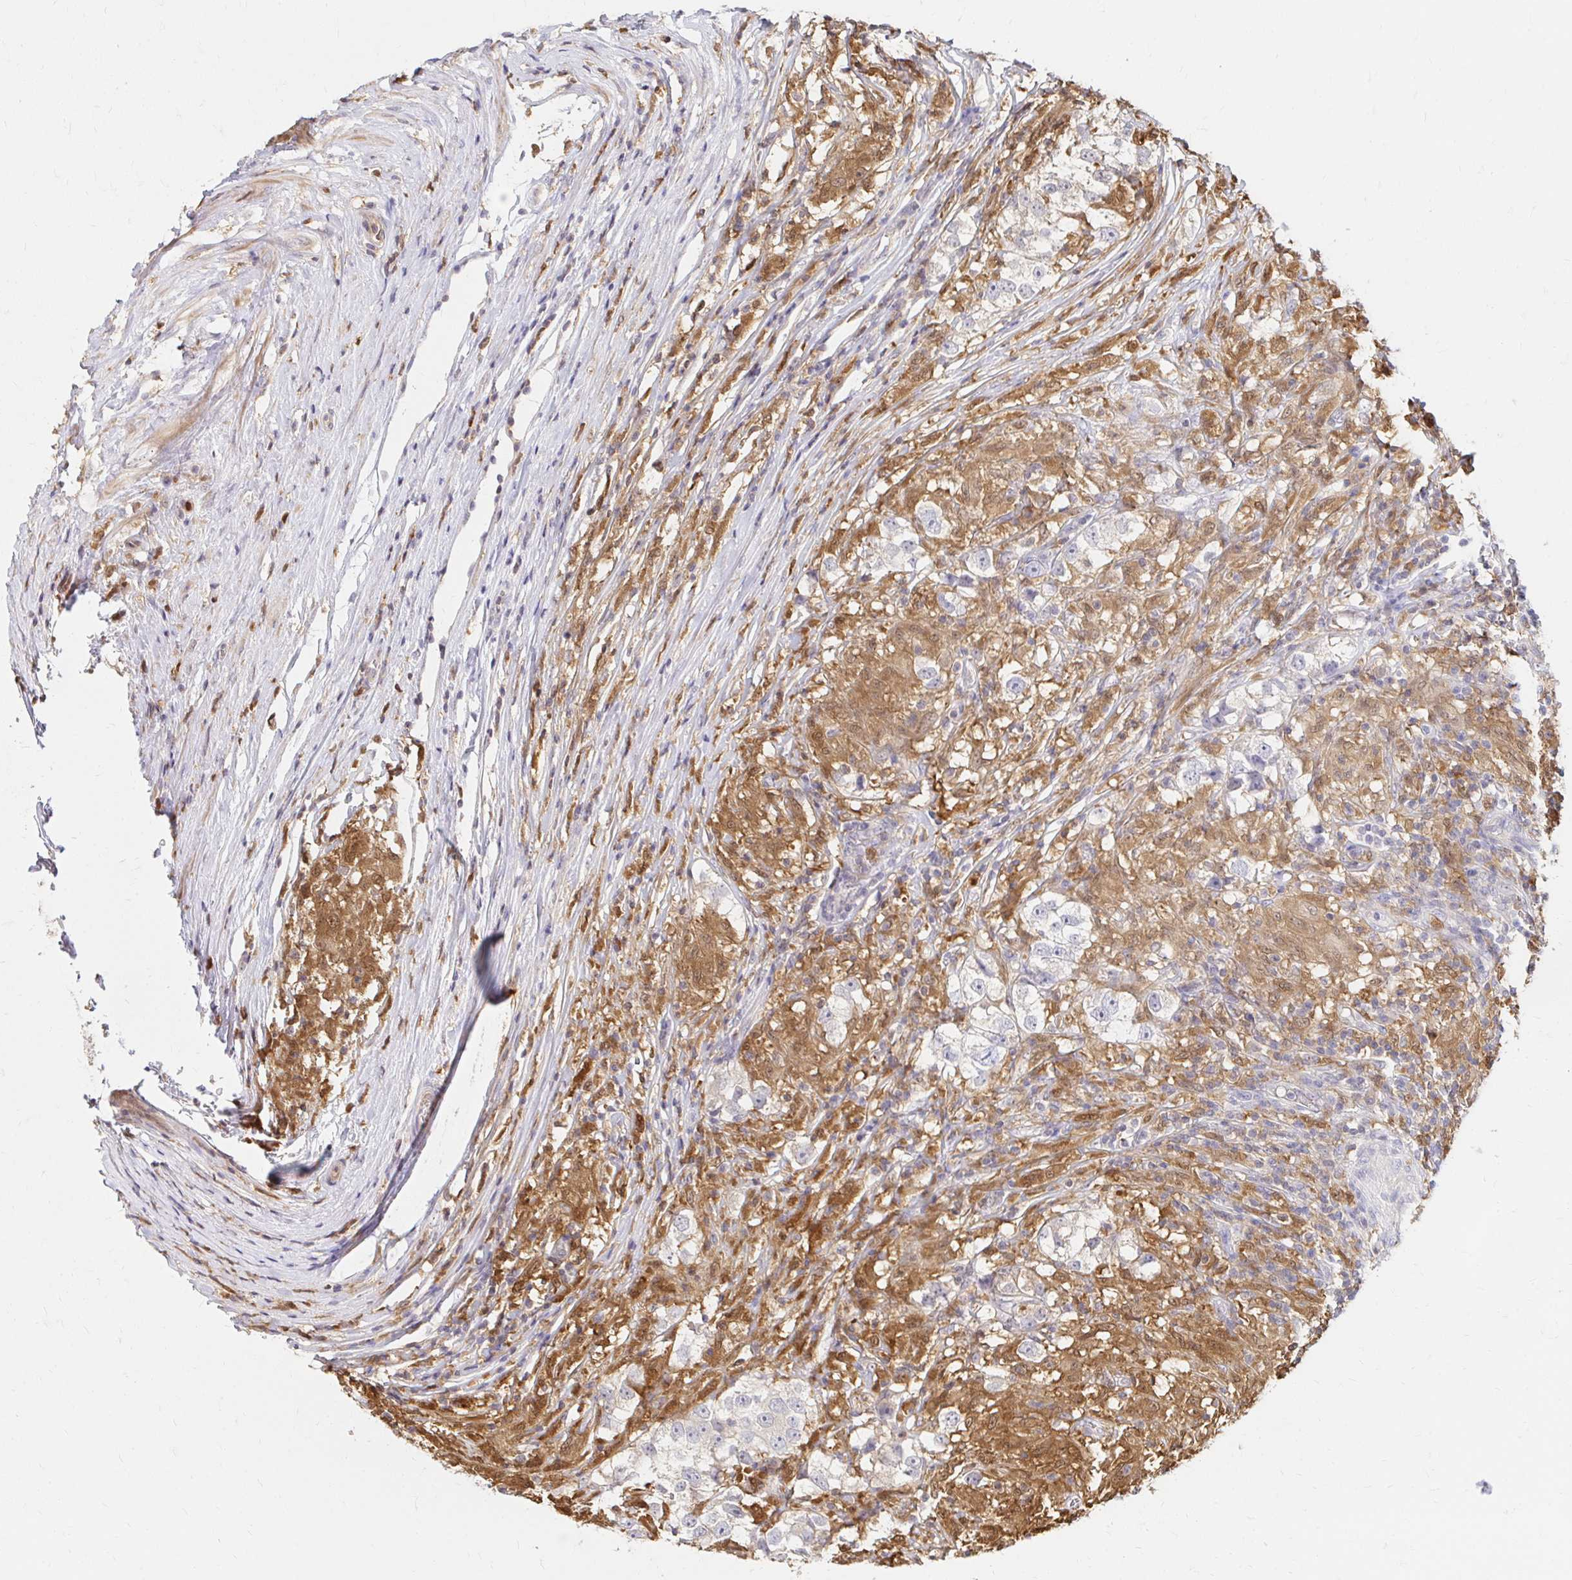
{"staining": {"intensity": "negative", "quantity": "none", "location": "none"}, "tissue": "testis cancer", "cell_type": "Tumor cells", "image_type": "cancer", "snomed": [{"axis": "morphology", "description": "Seminoma, NOS"}, {"axis": "topography", "description": "Testis"}], "caption": "Seminoma (testis) was stained to show a protein in brown. There is no significant staining in tumor cells.", "gene": "PYCARD", "patient": {"sex": "male", "age": 46}}